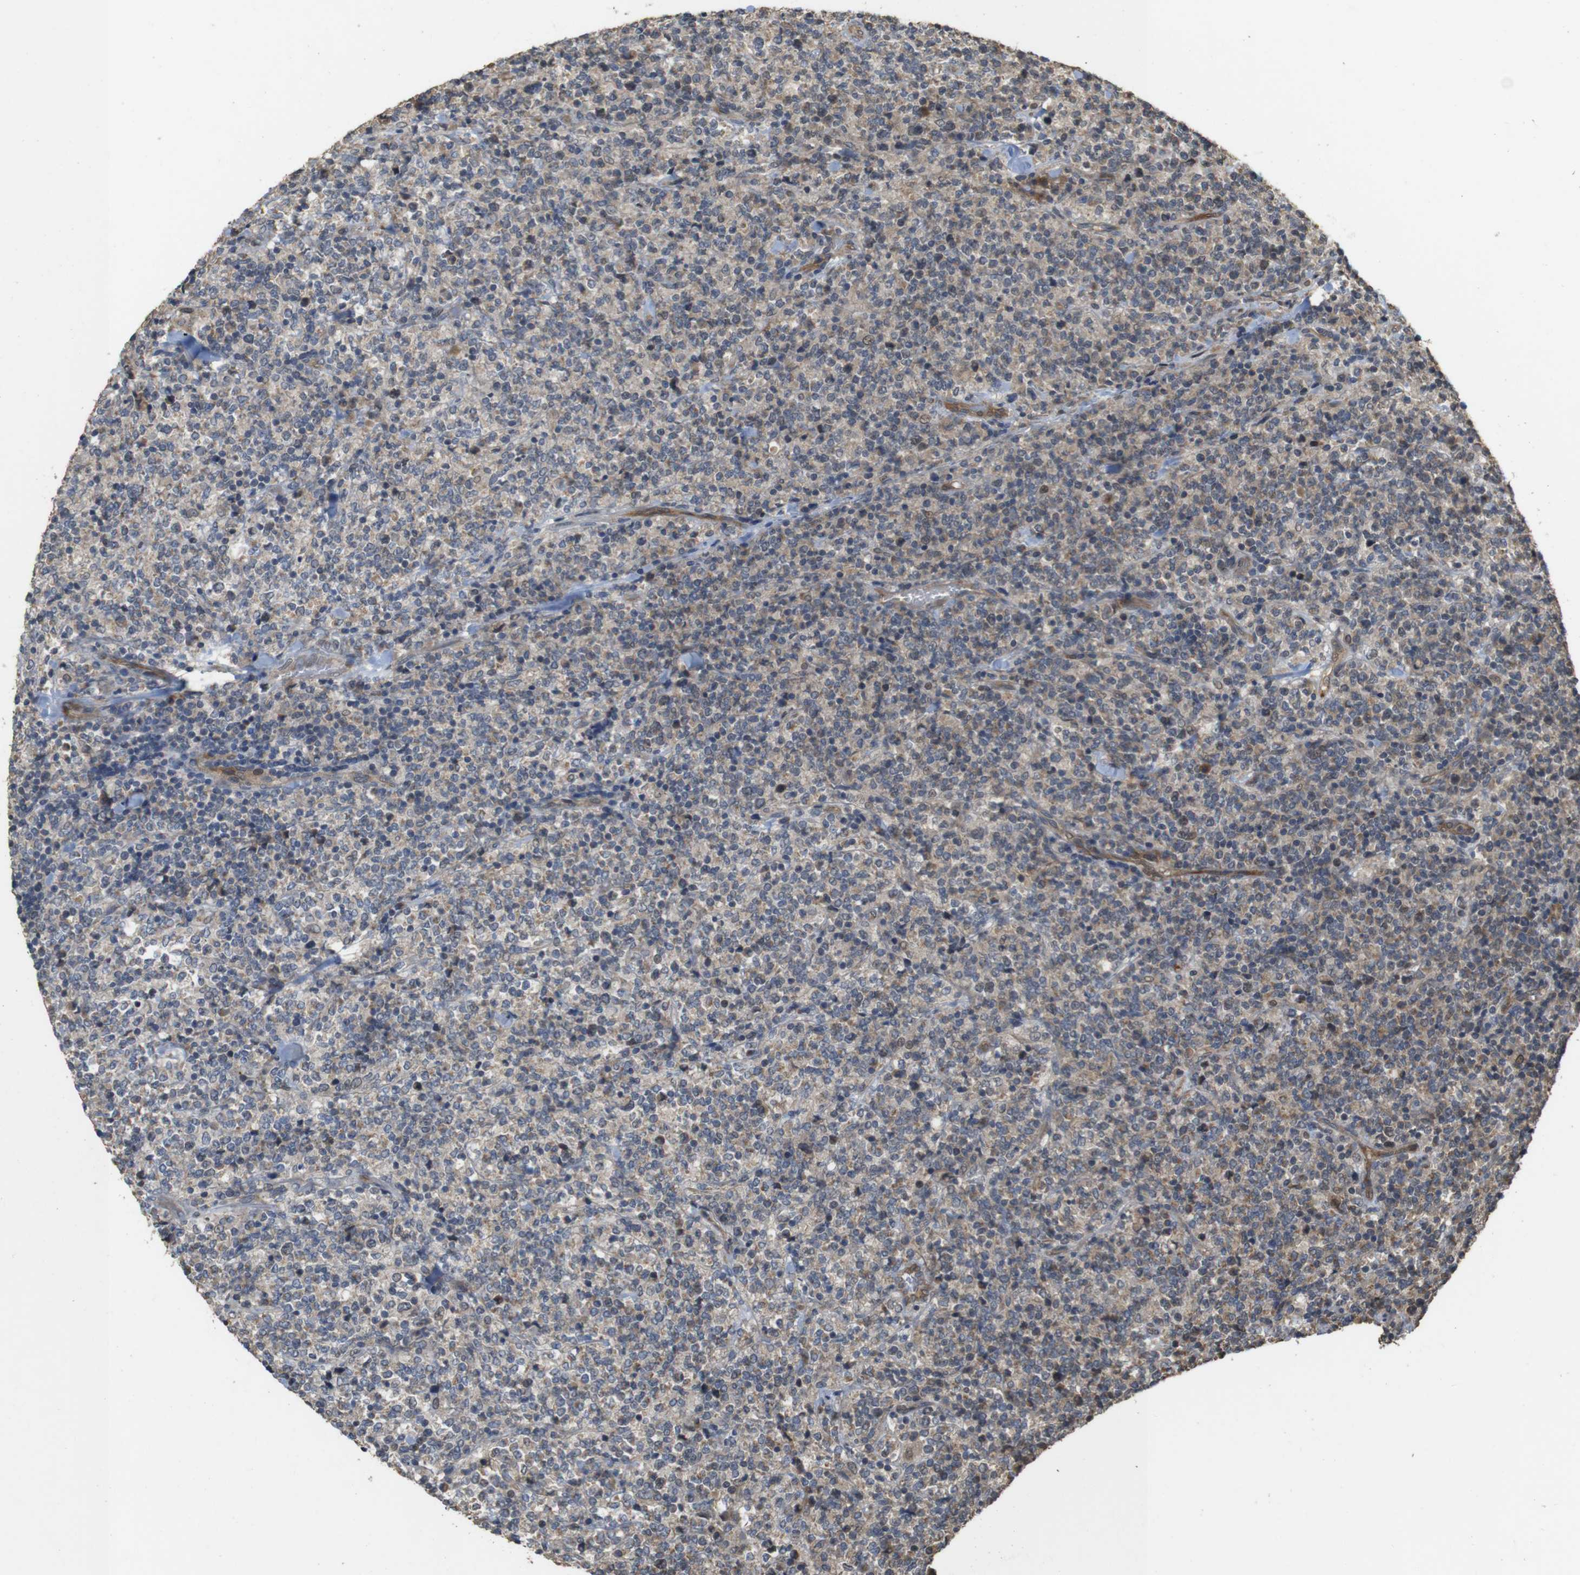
{"staining": {"intensity": "weak", "quantity": "<25%", "location": "nuclear"}, "tissue": "lymphoma", "cell_type": "Tumor cells", "image_type": "cancer", "snomed": [{"axis": "morphology", "description": "Malignant lymphoma, non-Hodgkin's type, High grade"}, {"axis": "topography", "description": "Soft tissue"}], "caption": "There is no significant staining in tumor cells of lymphoma.", "gene": "PCDHB10", "patient": {"sex": "male", "age": 18}}